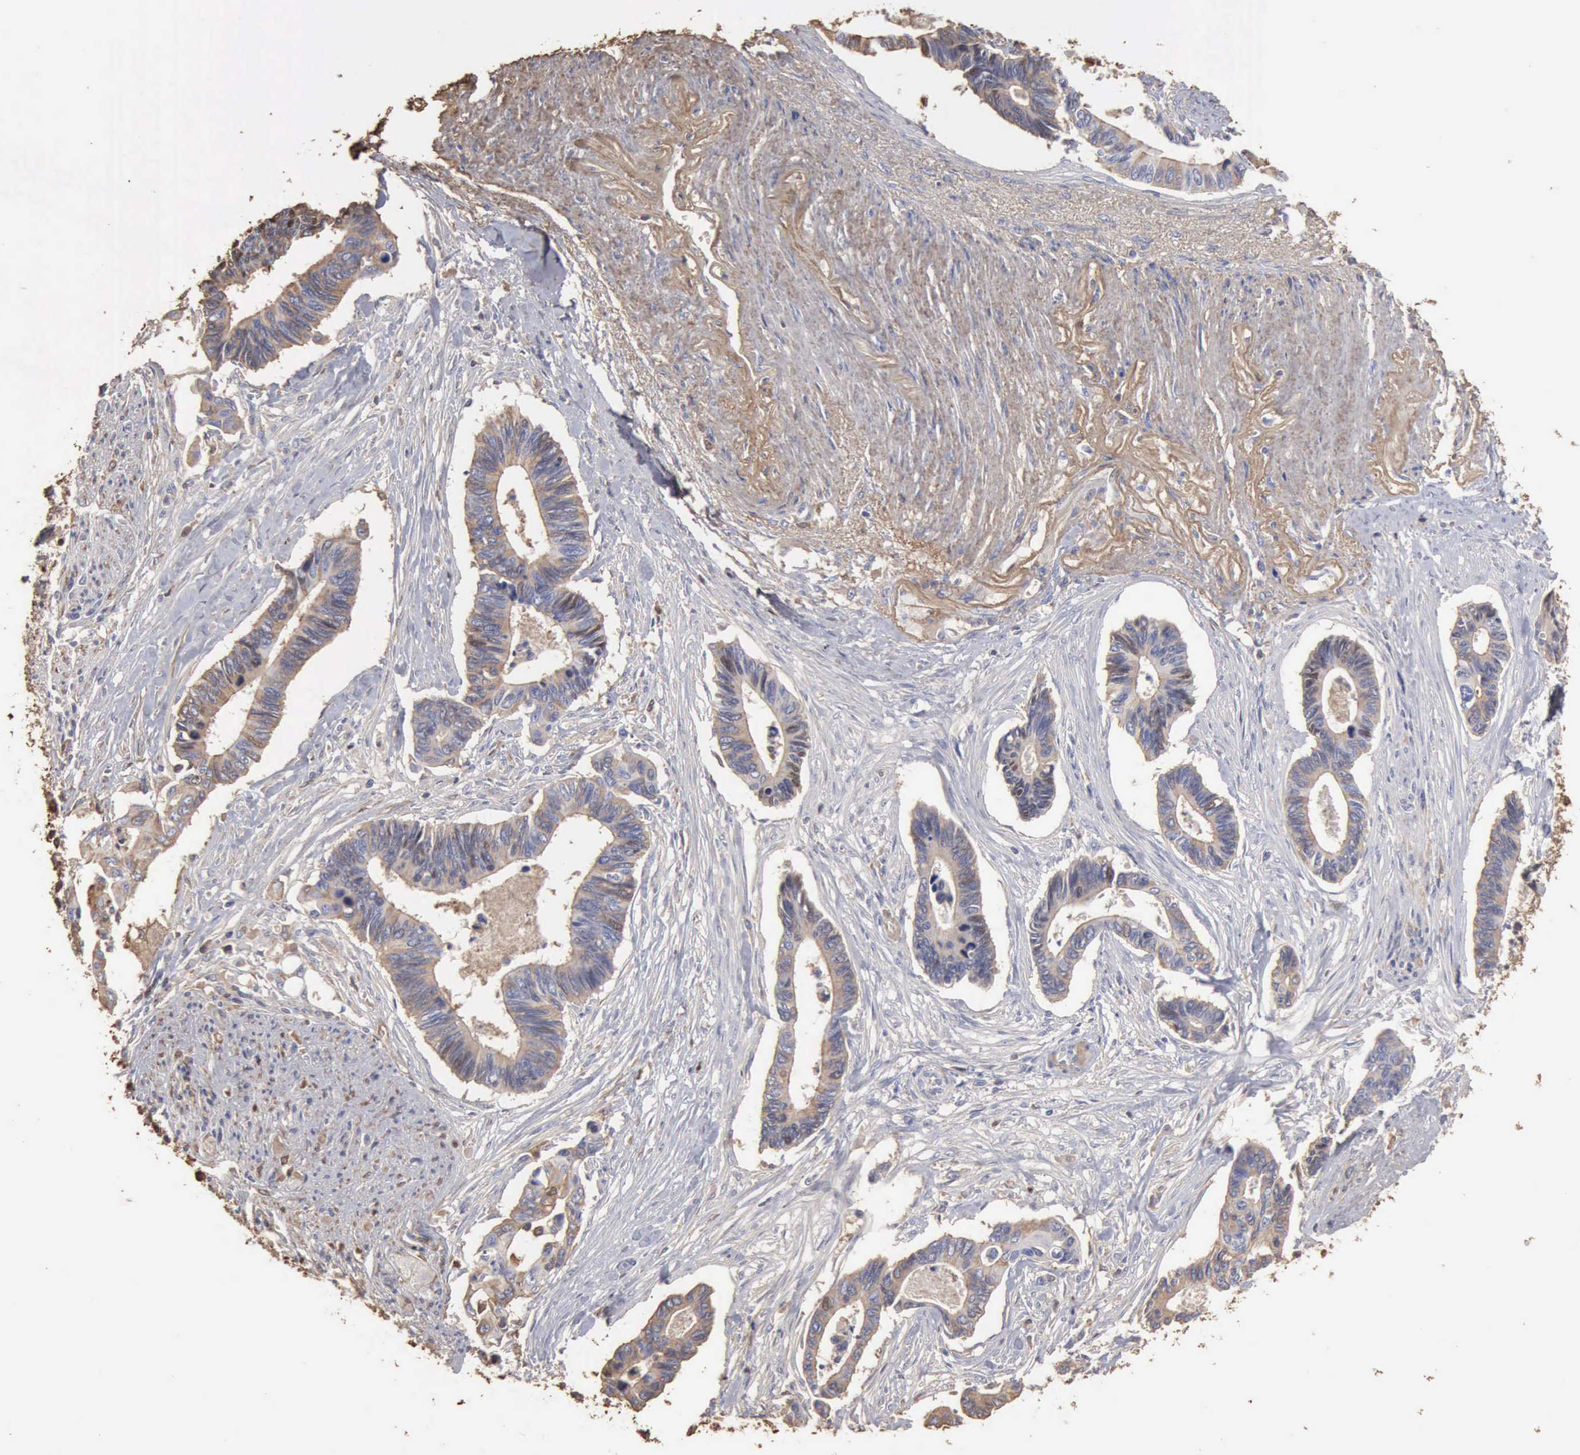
{"staining": {"intensity": "weak", "quantity": "25%-75%", "location": "cytoplasmic/membranous"}, "tissue": "pancreatic cancer", "cell_type": "Tumor cells", "image_type": "cancer", "snomed": [{"axis": "morphology", "description": "Adenocarcinoma, NOS"}, {"axis": "topography", "description": "Pancreas"}], "caption": "There is low levels of weak cytoplasmic/membranous positivity in tumor cells of pancreatic cancer (adenocarcinoma), as demonstrated by immunohistochemical staining (brown color).", "gene": "SERPINA1", "patient": {"sex": "female", "age": 70}}